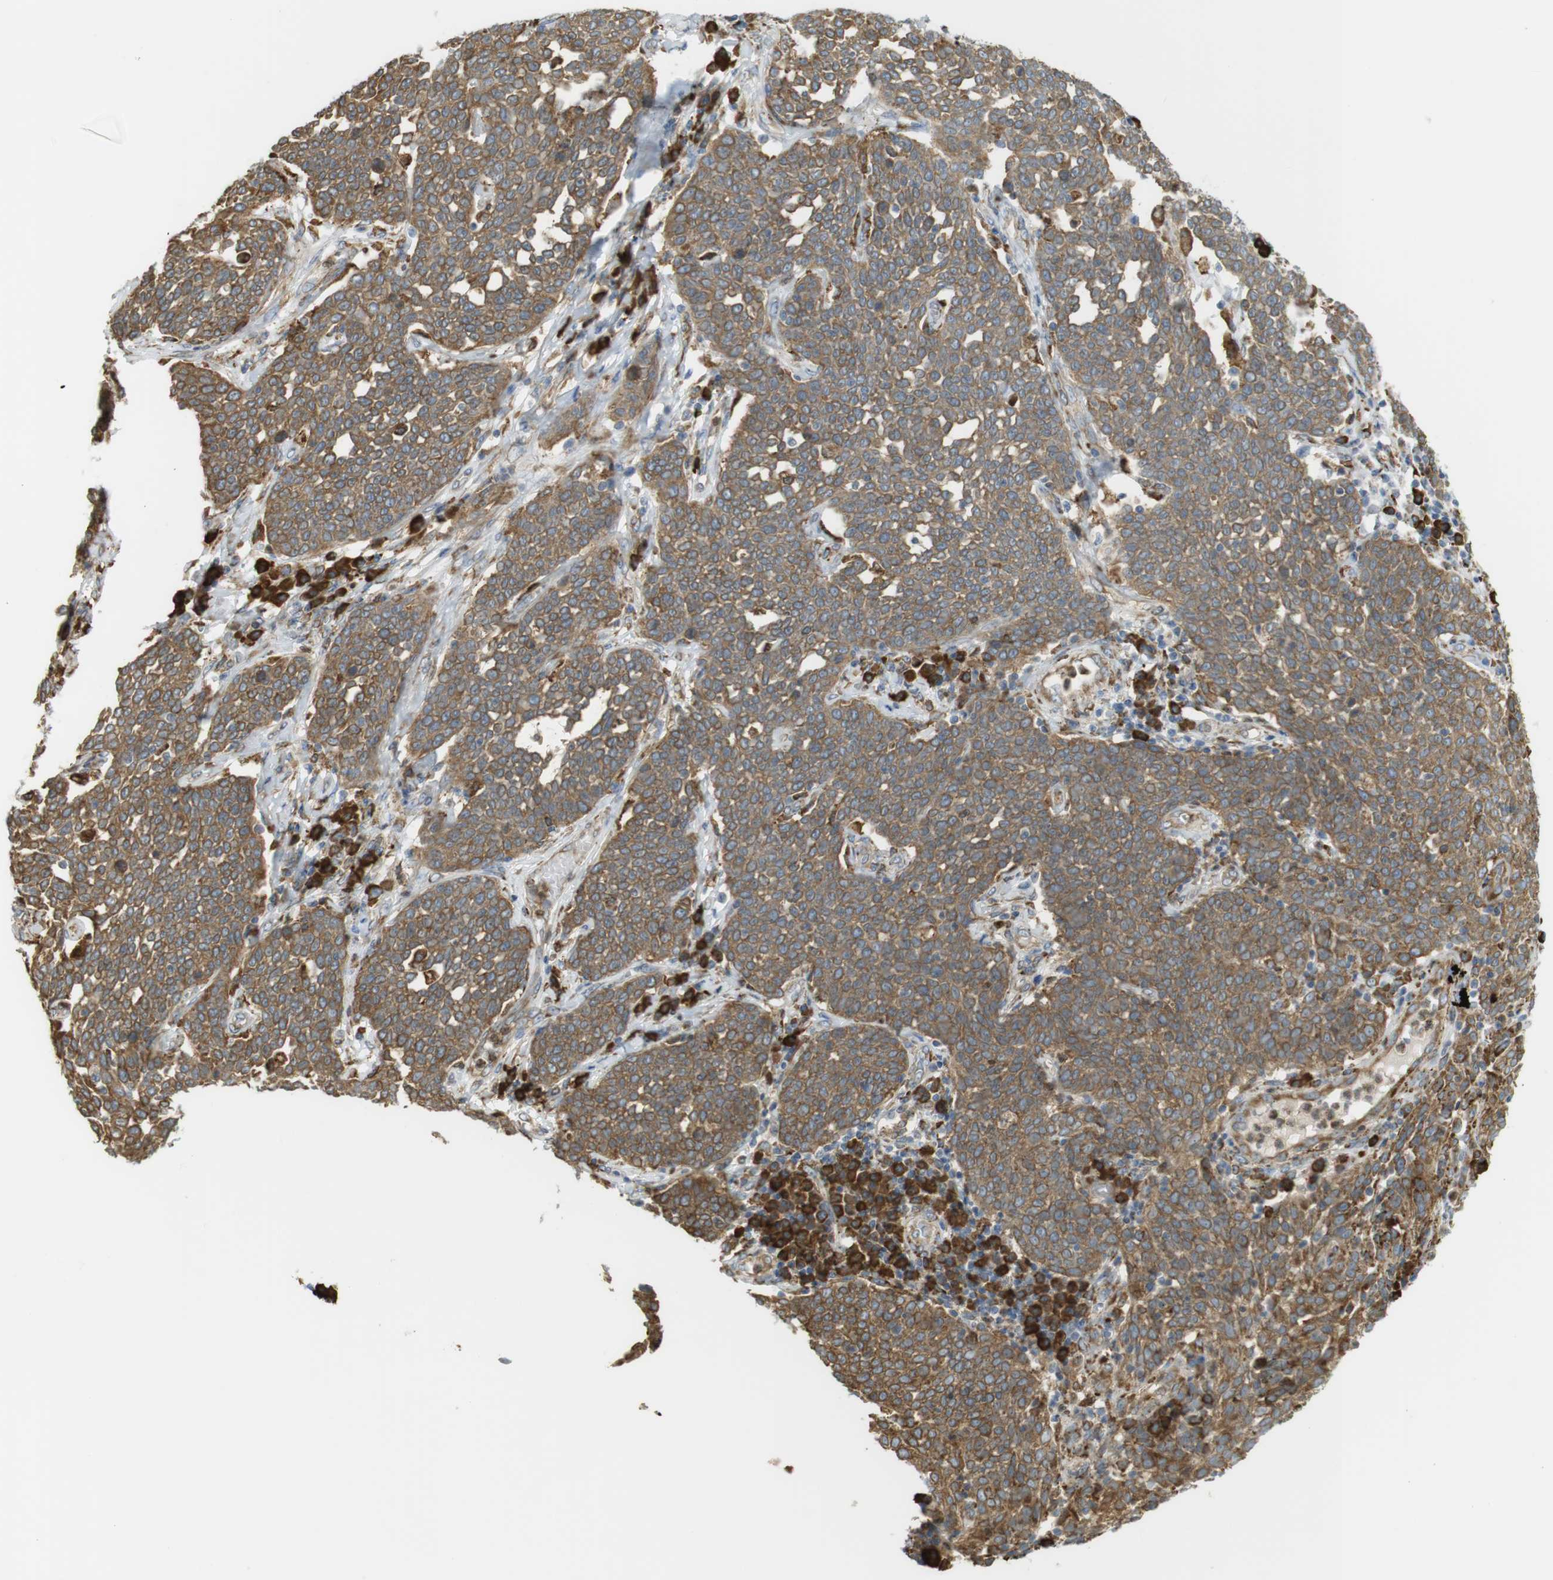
{"staining": {"intensity": "moderate", "quantity": ">75%", "location": "cytoplasmic/membranous"}, "tissue": "cervical cancer", "cell_type": "Tumor cells", "image_type": "cancer", "snomed": [{"axis": "morphology", "description": "Squamous cell carcinoma, NOS"}, {"axis": "topography", "description": "Cervix"}], "caption": "This histopathology image demonstrates IHC staining of squamous cell carcinoma (cervical), with medium moderate cytoplasmic/membranous expression in about >75% of tumor cells.", "gene": "MBOAT2", "patient": {"sex": "female", "age": 34}}